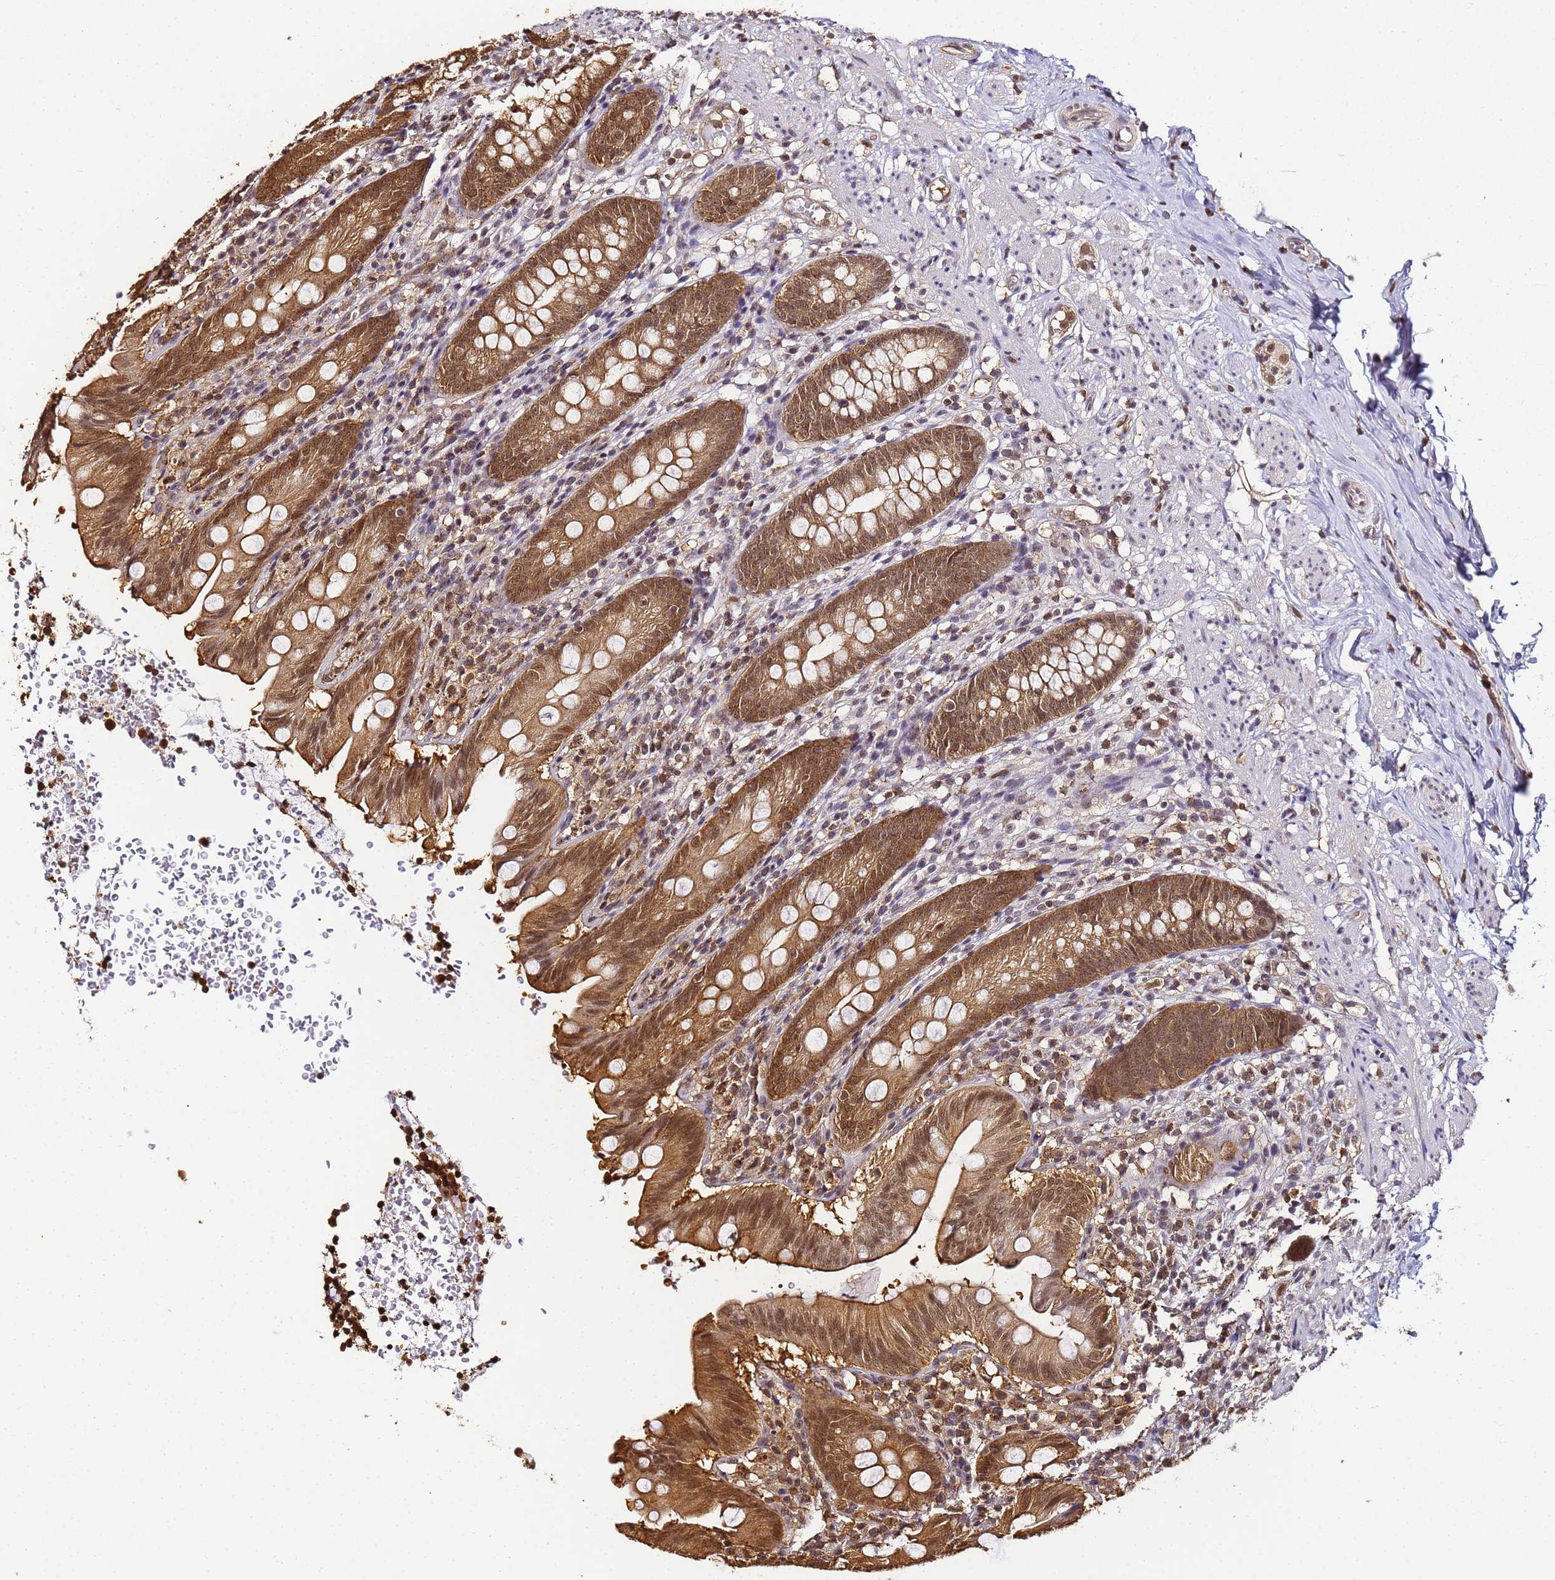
{"staining": {"intensity": "moderate", "quantity": ">75%", "location": "cytoplasmic/membranous,nuclear"}, "tissue": "appendix", "cell_type": "Glandular cells", "image_type": "normal", "snomed": [{"axis": "morphology", "description": "Normal tissue, NOS"}, {"axis": "topography", "description": "Appendix"}], "caption": "Appendix was stained to show a protein in brown. There is medium levels of moderate cytoplasmic/membranous,nuclear staining in about >75% of glandular cells. (Stains: DAB in brown, nuclei in blue, Microscopy: brightfield microscopy at high magnification).", "gene": "PPP4C", "patient": {"sex": "male", "age": 55}}